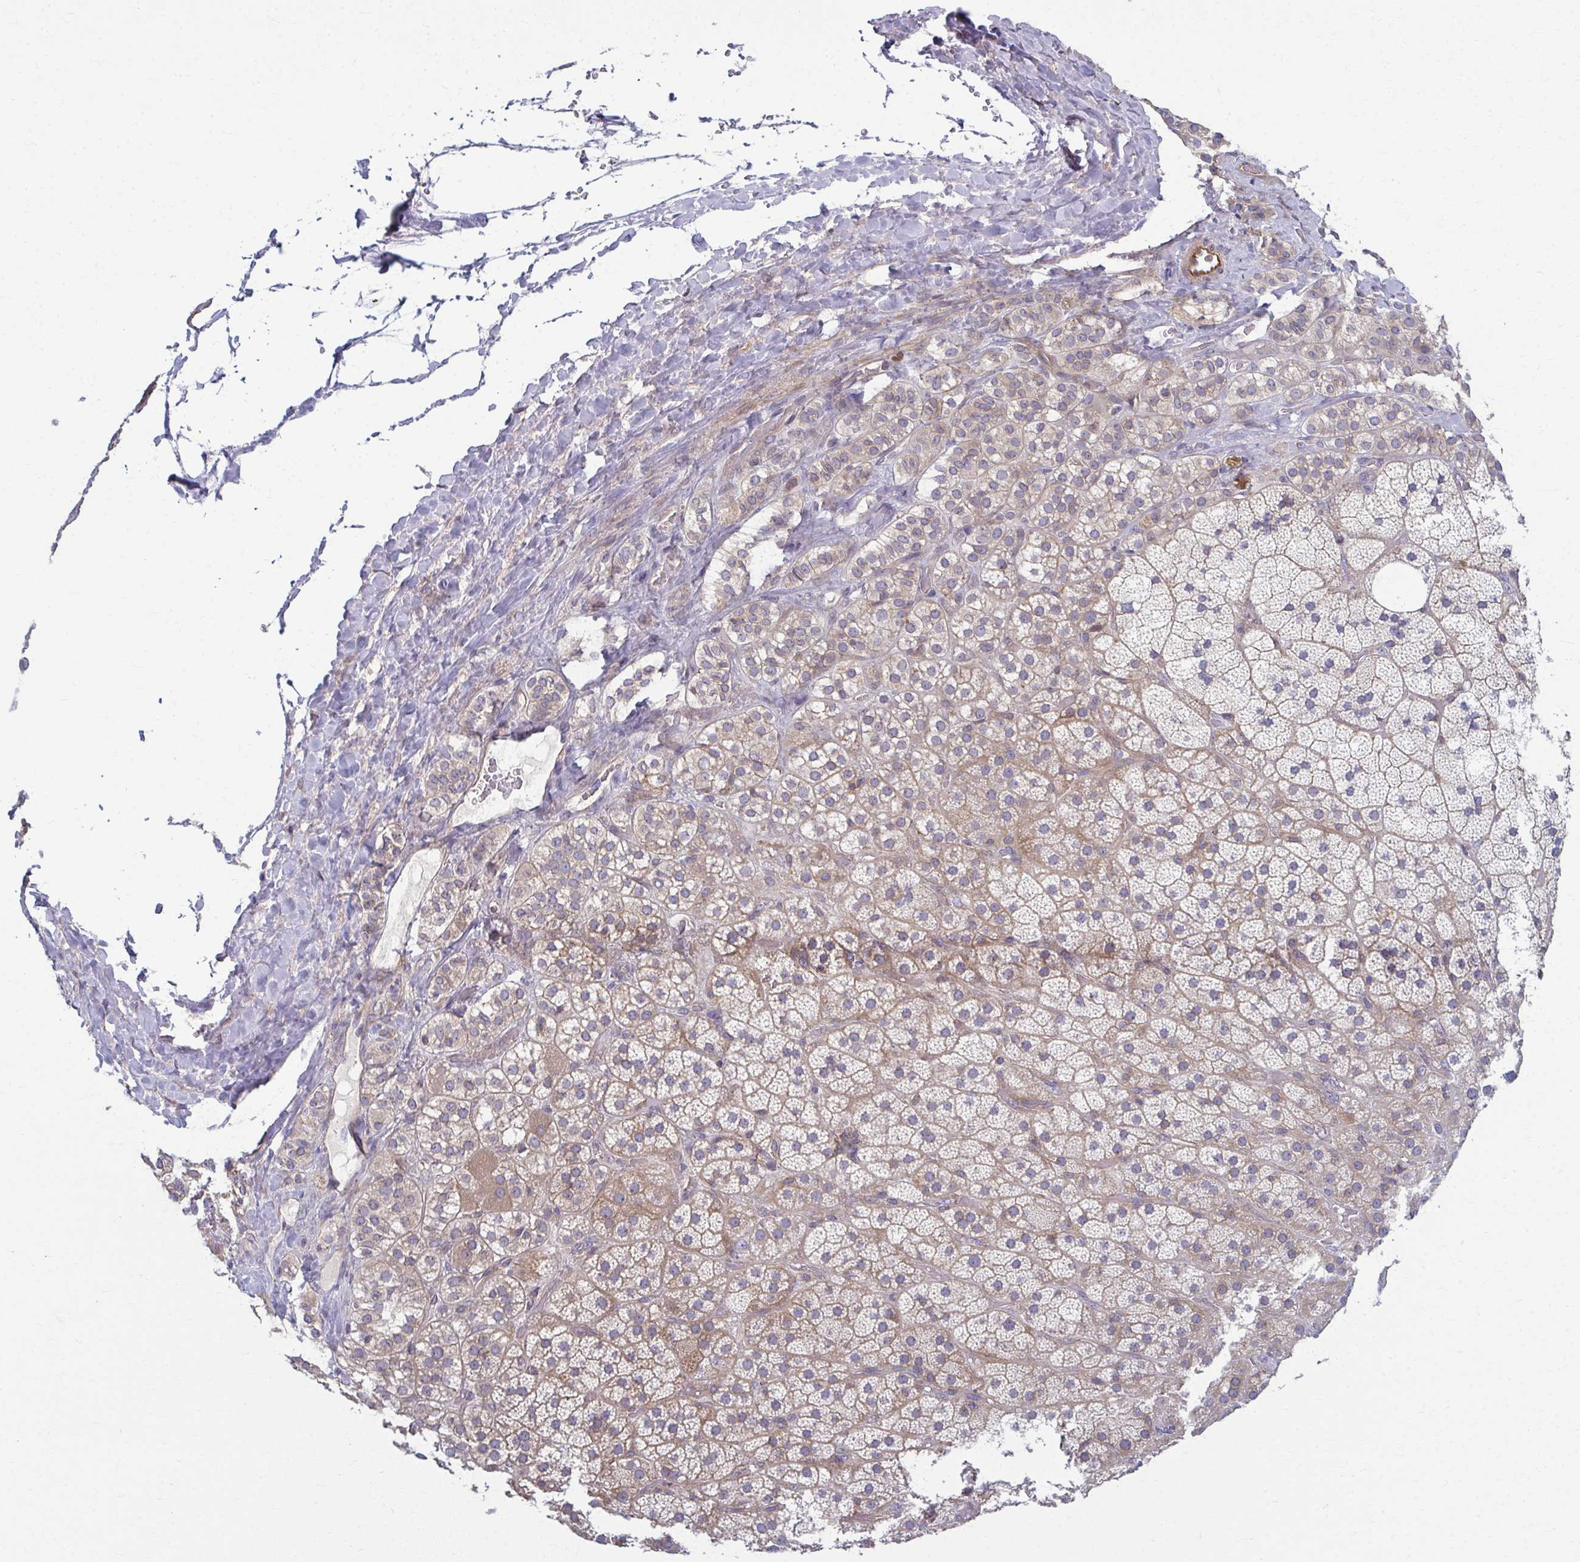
{"staining": {"intensity": "weak", "quantity": "25%-75%", "location": "cytoplasmic/membranous"}, "tissue": "adrenal gland", "cell_type": "Glandular cells", "image_type": "normal", "snomed": [{"axis": "morphology", "description": "Normal tissue, NOS"}, {"axis": "topography", "description": "Adrenal gland"}], "caption": "IHC staining of normal adrenal gland, which exhibits low levels of weak cytoplasmic/membranous positivity in approximately 25%-75% of glandular cells indicating weak cytoplasmic/membranous protein expression. The staining was performed using DAB (3,3'-diaminobenzidine) (brown) for protein detection and nuclei were counterstained in hematoxylin (blue).", "gene": "EID2B", "patient": {"sex": "male", "age": 57}}